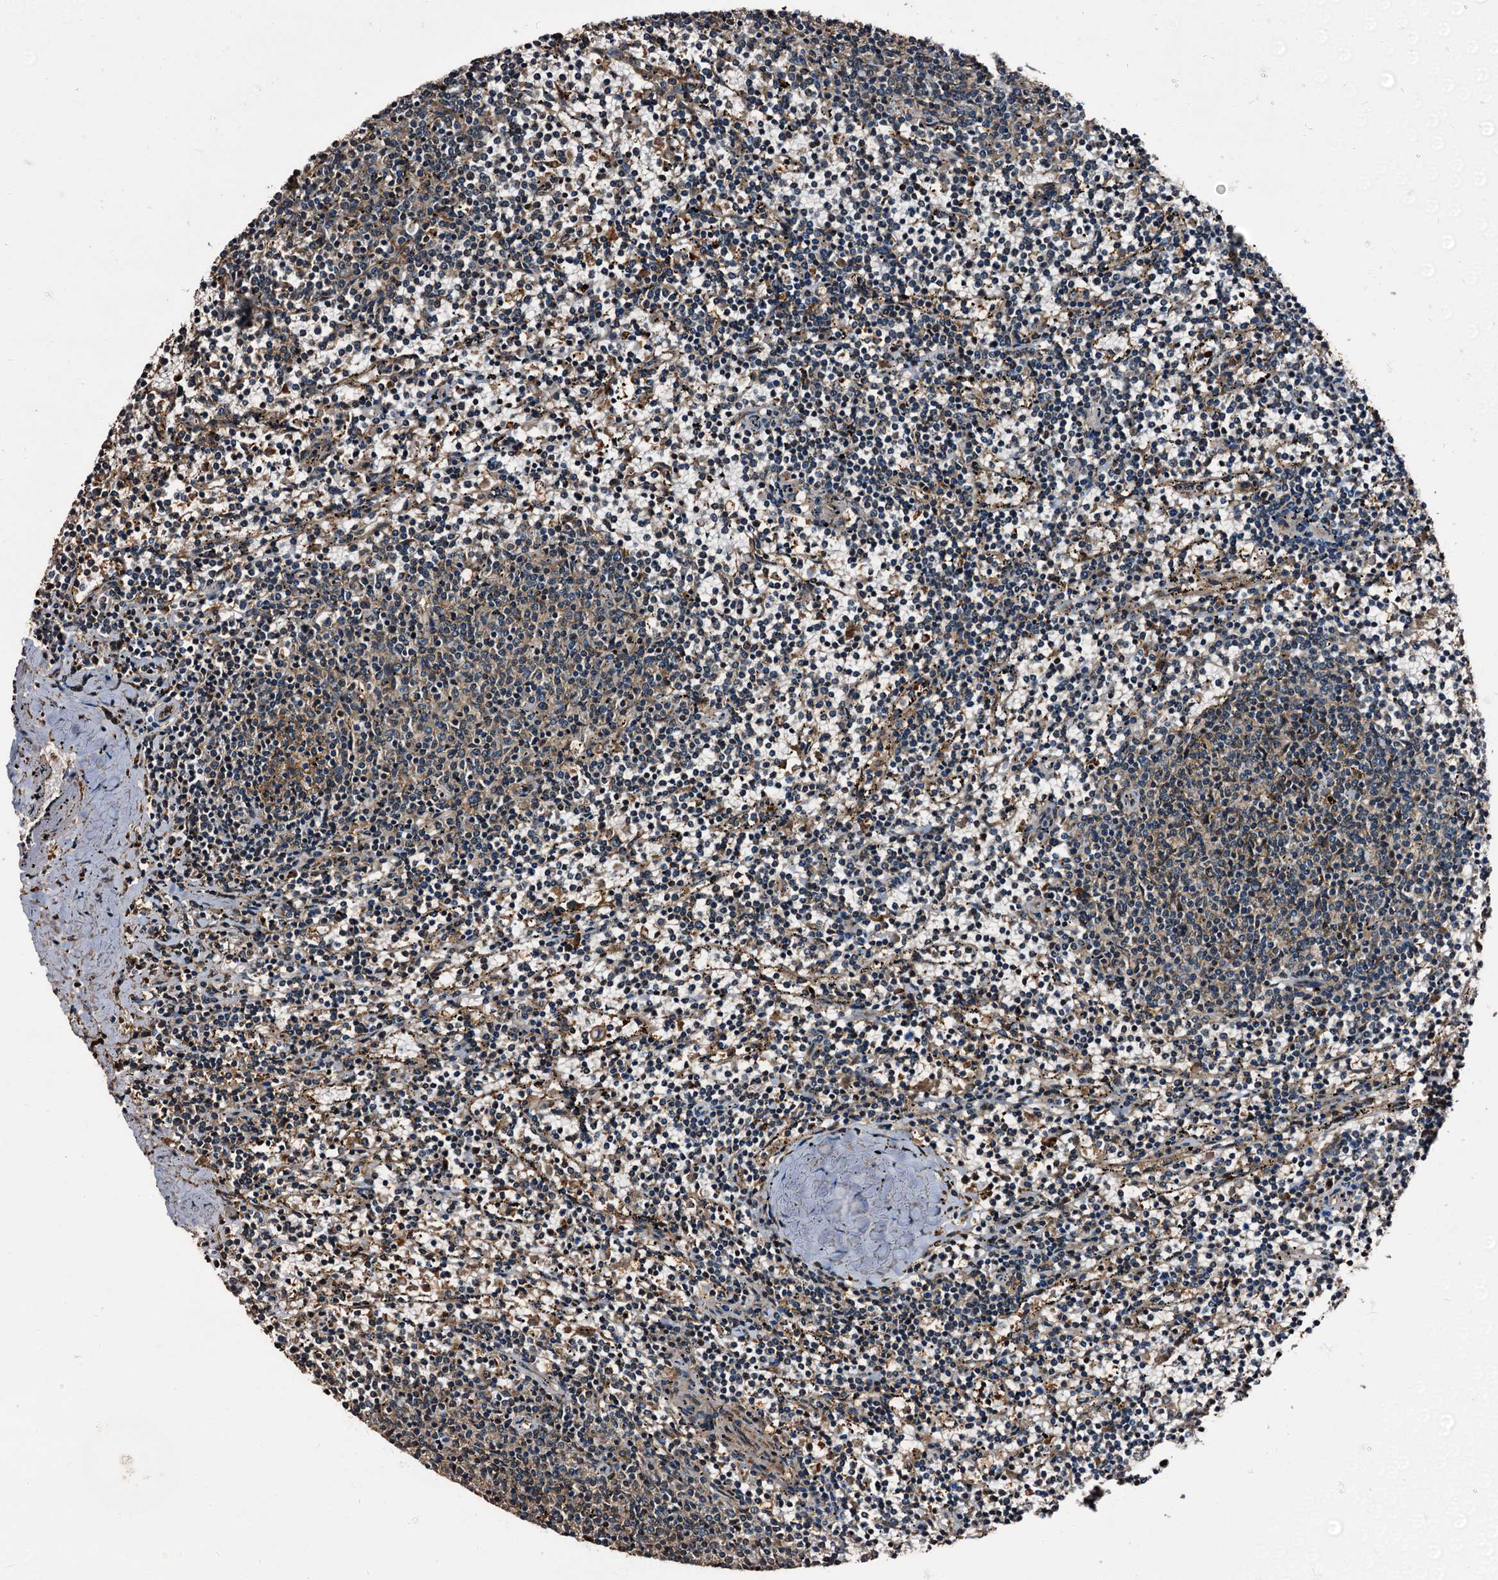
{"staining": {"intensity": "weak", "quantity": "25%-75%", "location": "cytoplasmic/membranous"}, "tissue": "lymphoma", "cell_type": "Tumor cells", "image_type": "cancer", "snomed": [{"axis": "morphology", "description": "Malignant lymphoma, non-Hodgkin's type, Low grade"}, {"axis": "topography", "description": "Spleen"}], "caption": "Immunohistochemistry histopathology image of human lymphoma stained for a protein (brown), which exhibits low levels of weak cytoplasmic/membranous positivity in approximately 25%-75% of tumor cells.", "gene": "PEX5", "patient": {"sex": "female", "age": 50}}